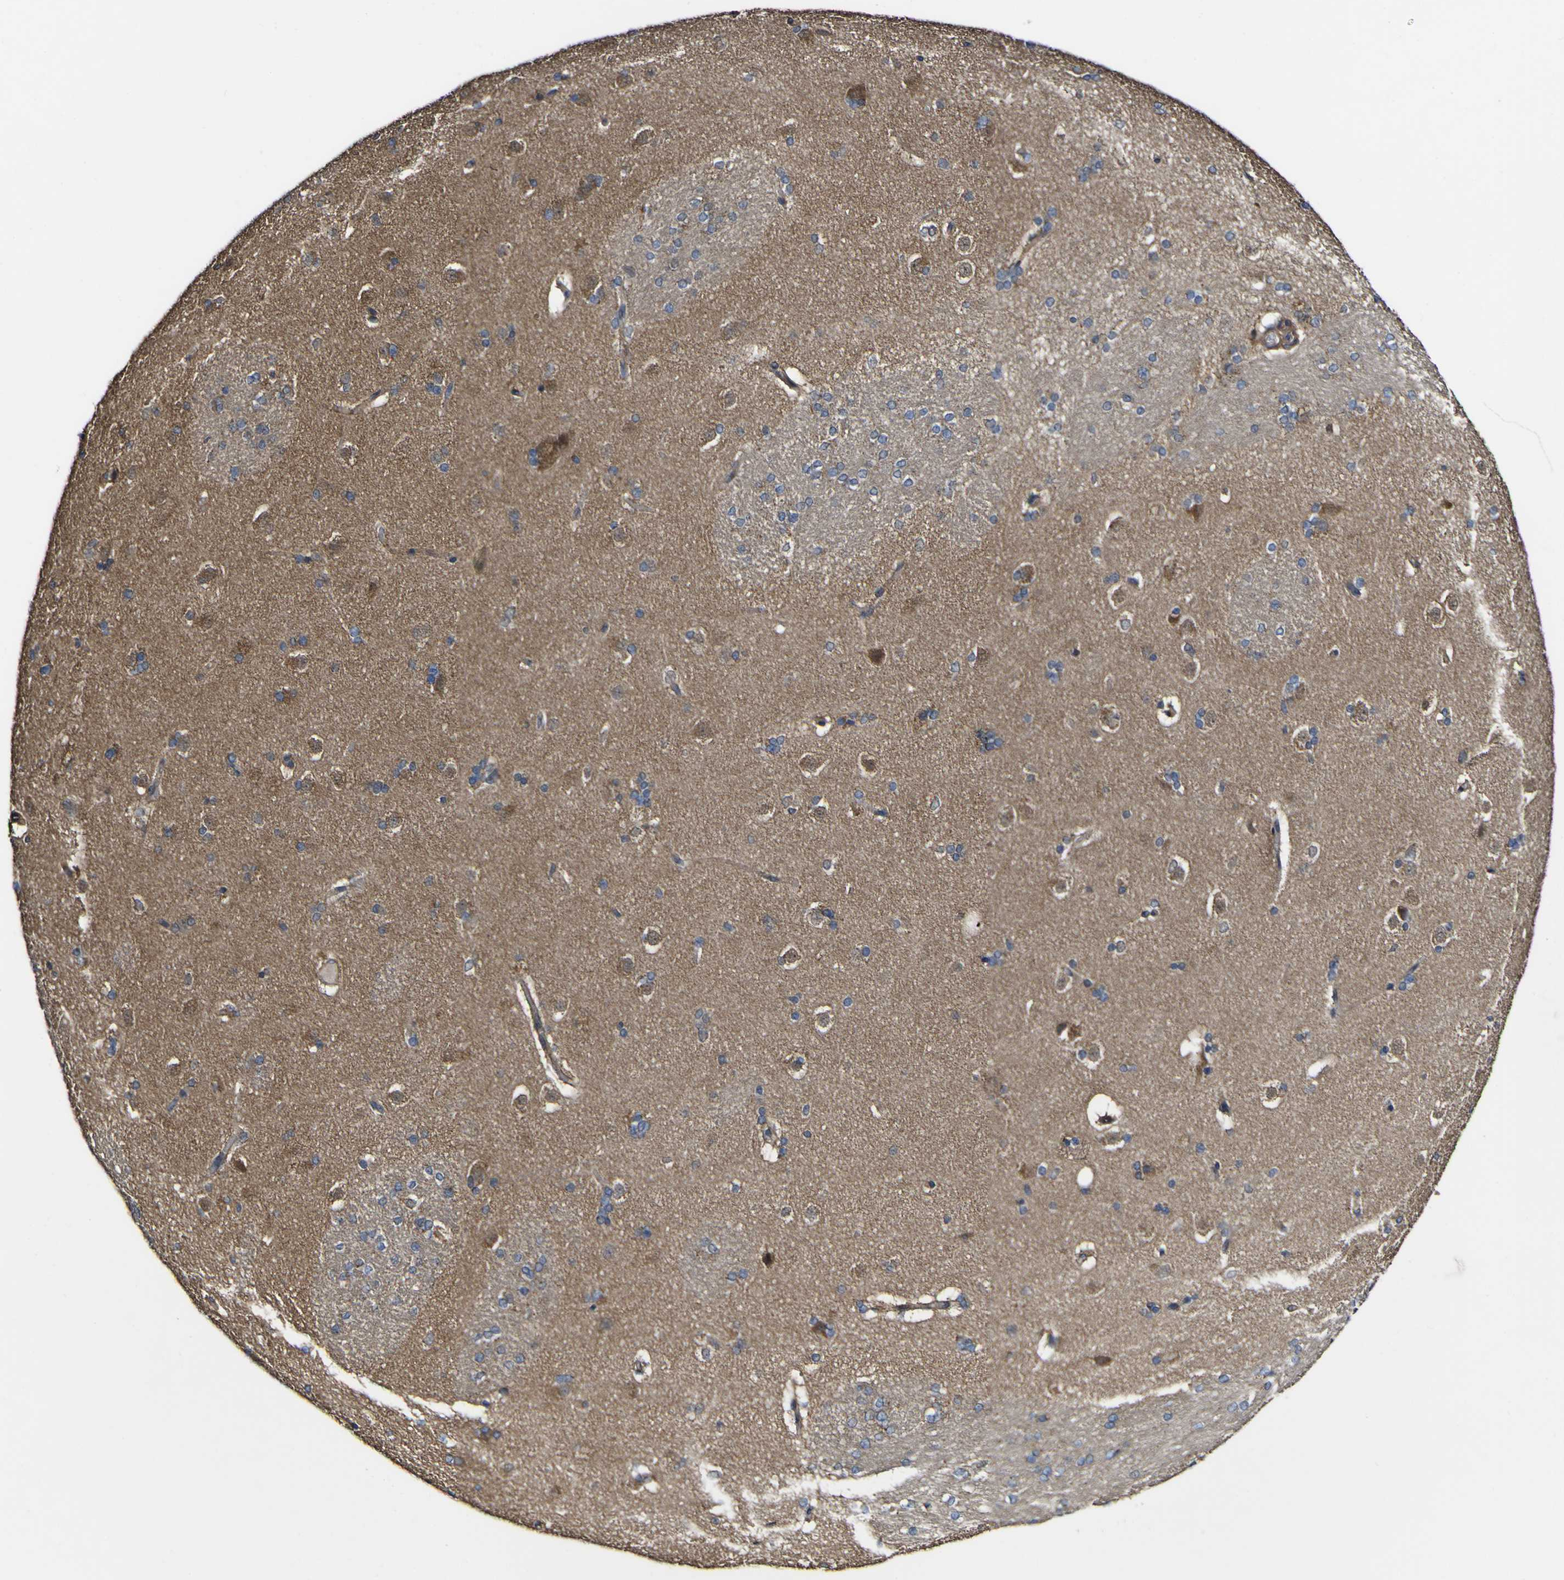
{"staining": {"intensity": "weak", "quantity": "<25%", "location": "cytoplasmic/membranous"}, "tissue": "caudate", "cell_type": "Glial cells", "image_type": "normal", "snomed": [{"axis": "morphology", "description": "Normal tissue, NOS"}, {"axis": "topography", "description": "Lateral ventricle wall"}], "caption": "This is an immunohistochemistry micrograph of normal human caudate. There is no expression in glial cells.", "gene": "NAALADL2", "patient": {"sex": "female", "age": 19}}